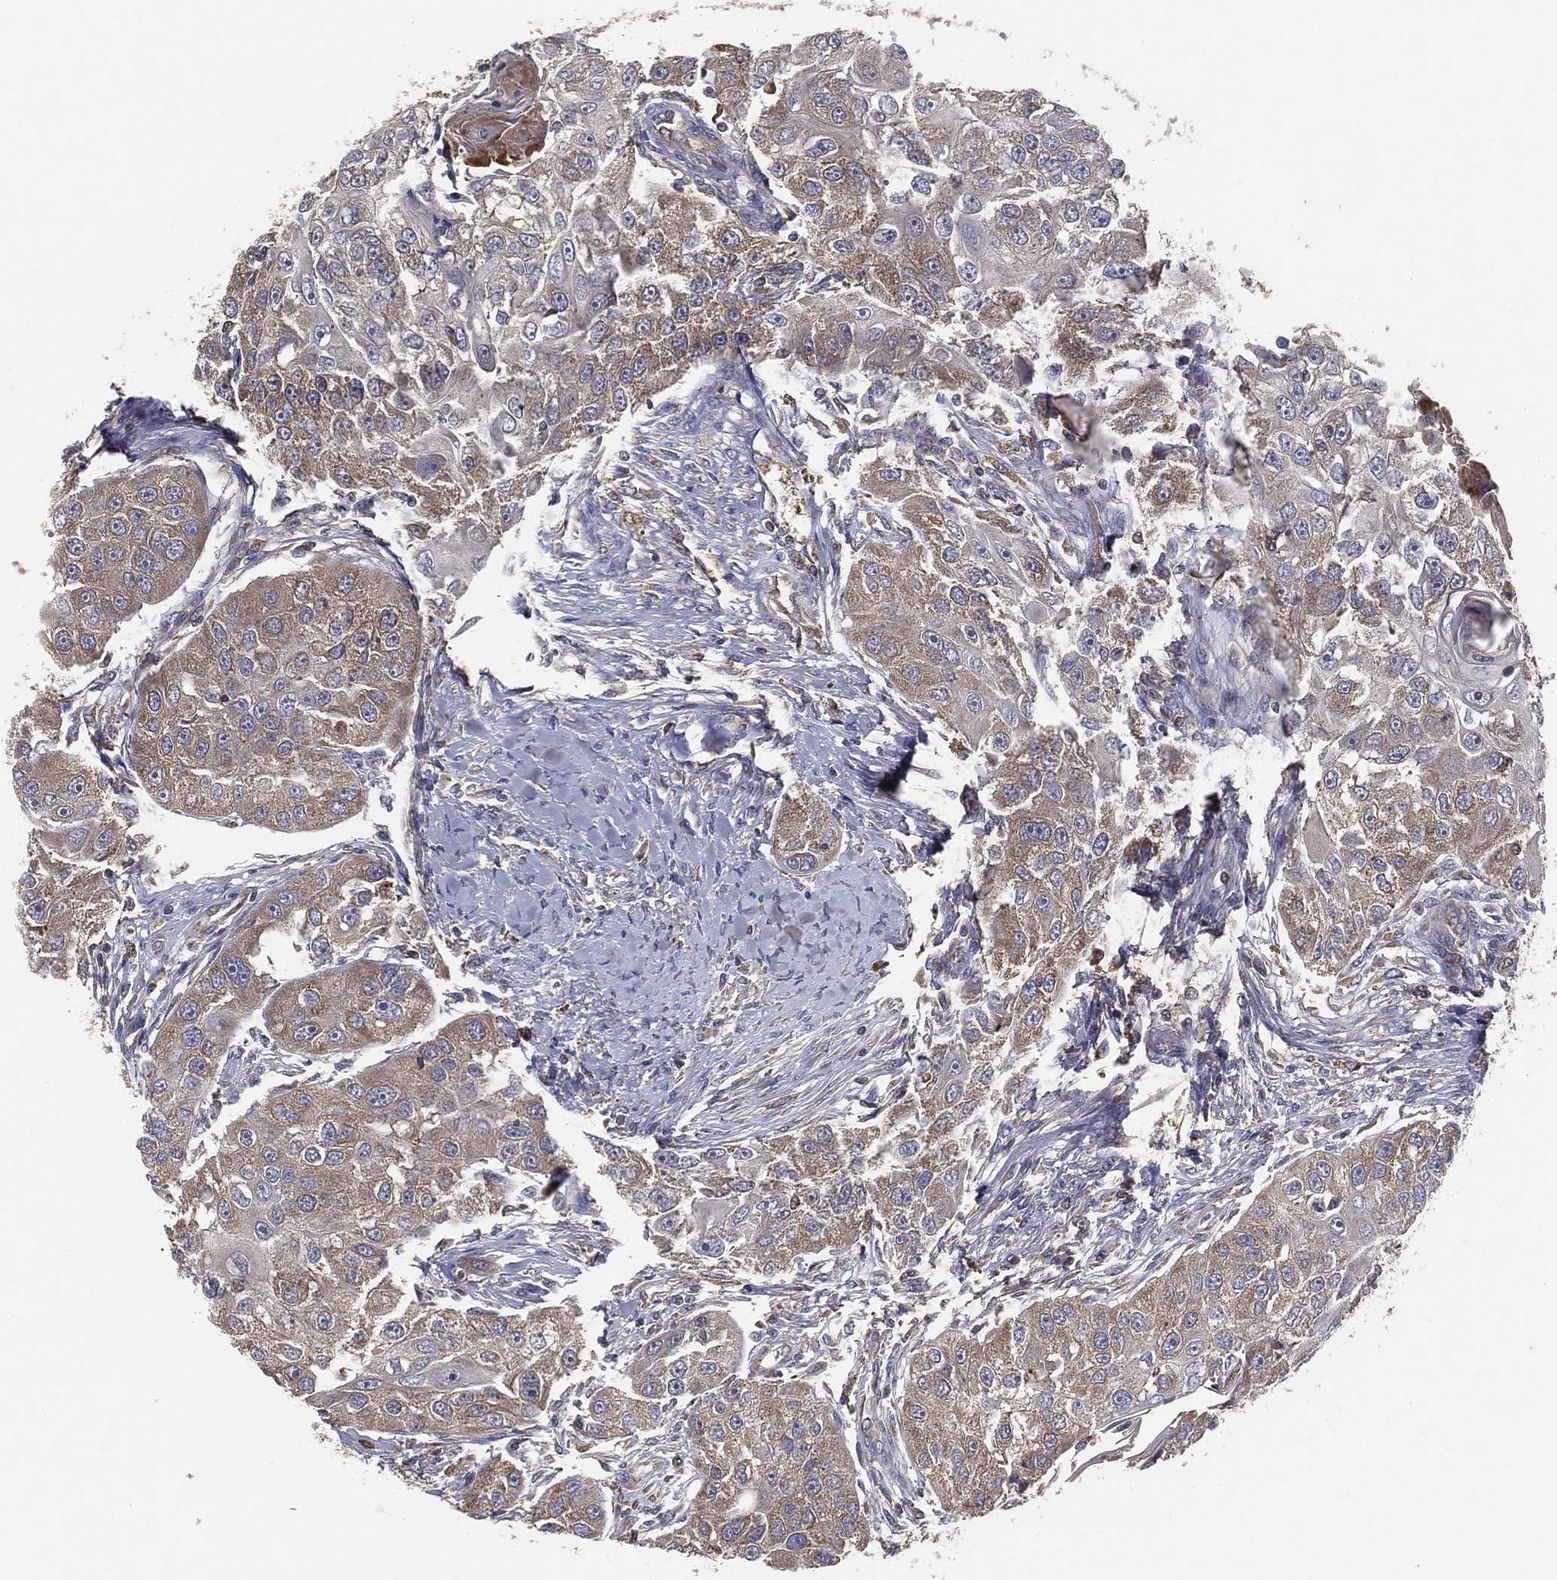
{"staining": {"intensity": "weak", "quantity": "25%-75%", "location": "cytoplasmic/membranous"}, "tissue": "head and neck cancer", "cell_type": "Tumor cells", "image_type": "cancer", "snomed": [{"axis": "morphology", "description": "Normal tissue, NOS"}, {"axis": "morphology", "description": "Squamous cell carcinoma, NOS"}, {"axis": "topography", "description": "Skeletal muscle"}, {"axis": "topography", "description": "Head-Neck"}], "caption": "IHC of human head and neck cancer exhibits low levels of weak cytoplasmic/membranous positivity in approximately 25%-75% of tumor cells.", "gene": "MT-ND1", "patient": {"sex": "male", "age": 51}}